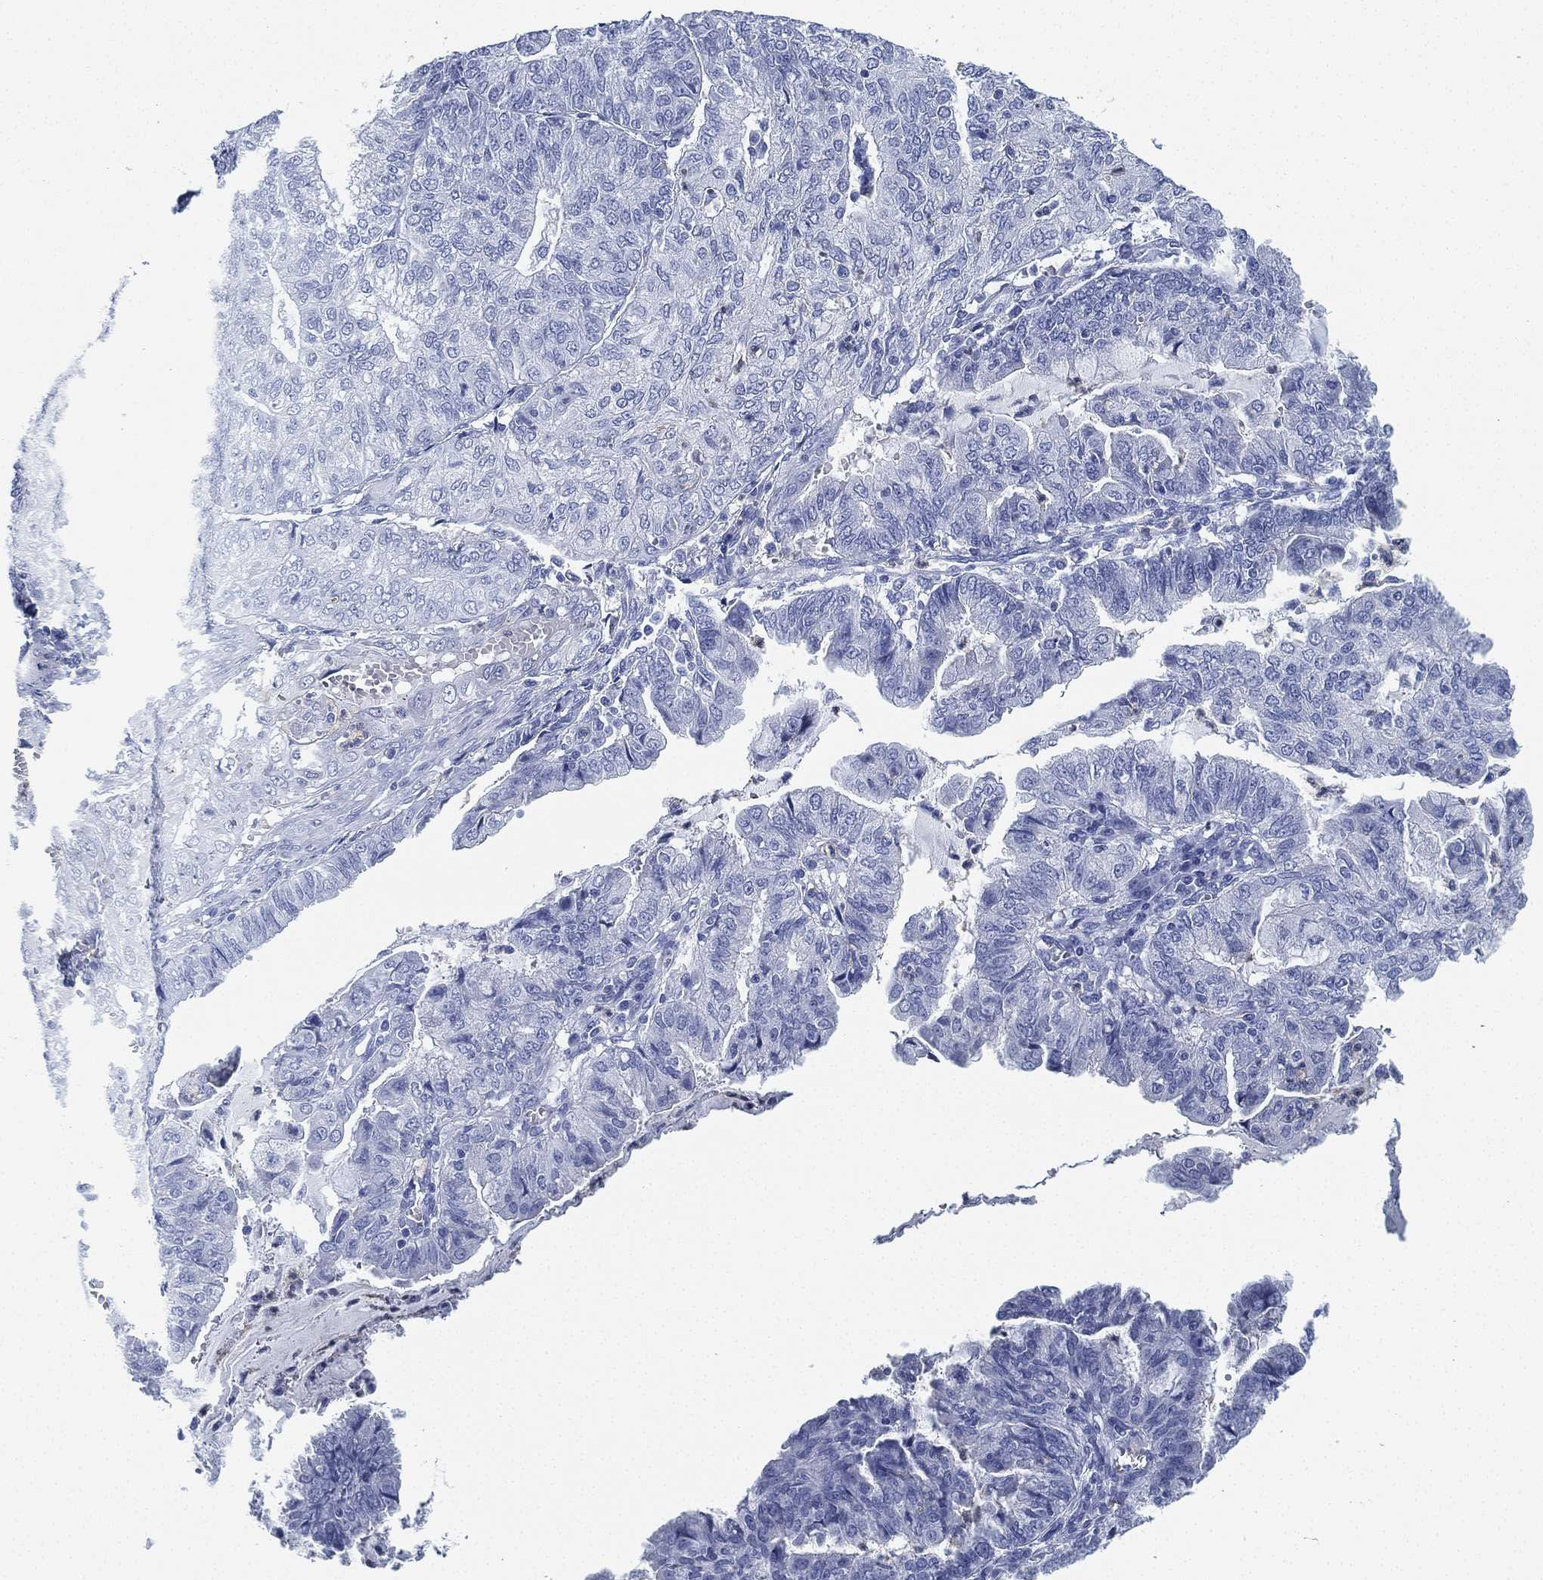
{"staining": {"intensity": "negative", "quantity": "none", "location": "none"}, "tissue": "endometrial cancer", "cell_type": "Tumor cells", "image_type": "cancer", "snomed": [{"axis": "morphology", "description": "Adenocarcinoma, NOS"}, {"axis": "topography", "description": "Endometrium"}], "caption": "High magnification brightfield microscopy of endometrial cancer (adenocarcinoma) stained with DAB (brown) and counterstained with hematoxylin (blue): tumor cells show no significant expression.", "gene": "DEFB121", "patient": {"sex": "female", "age": 82}}